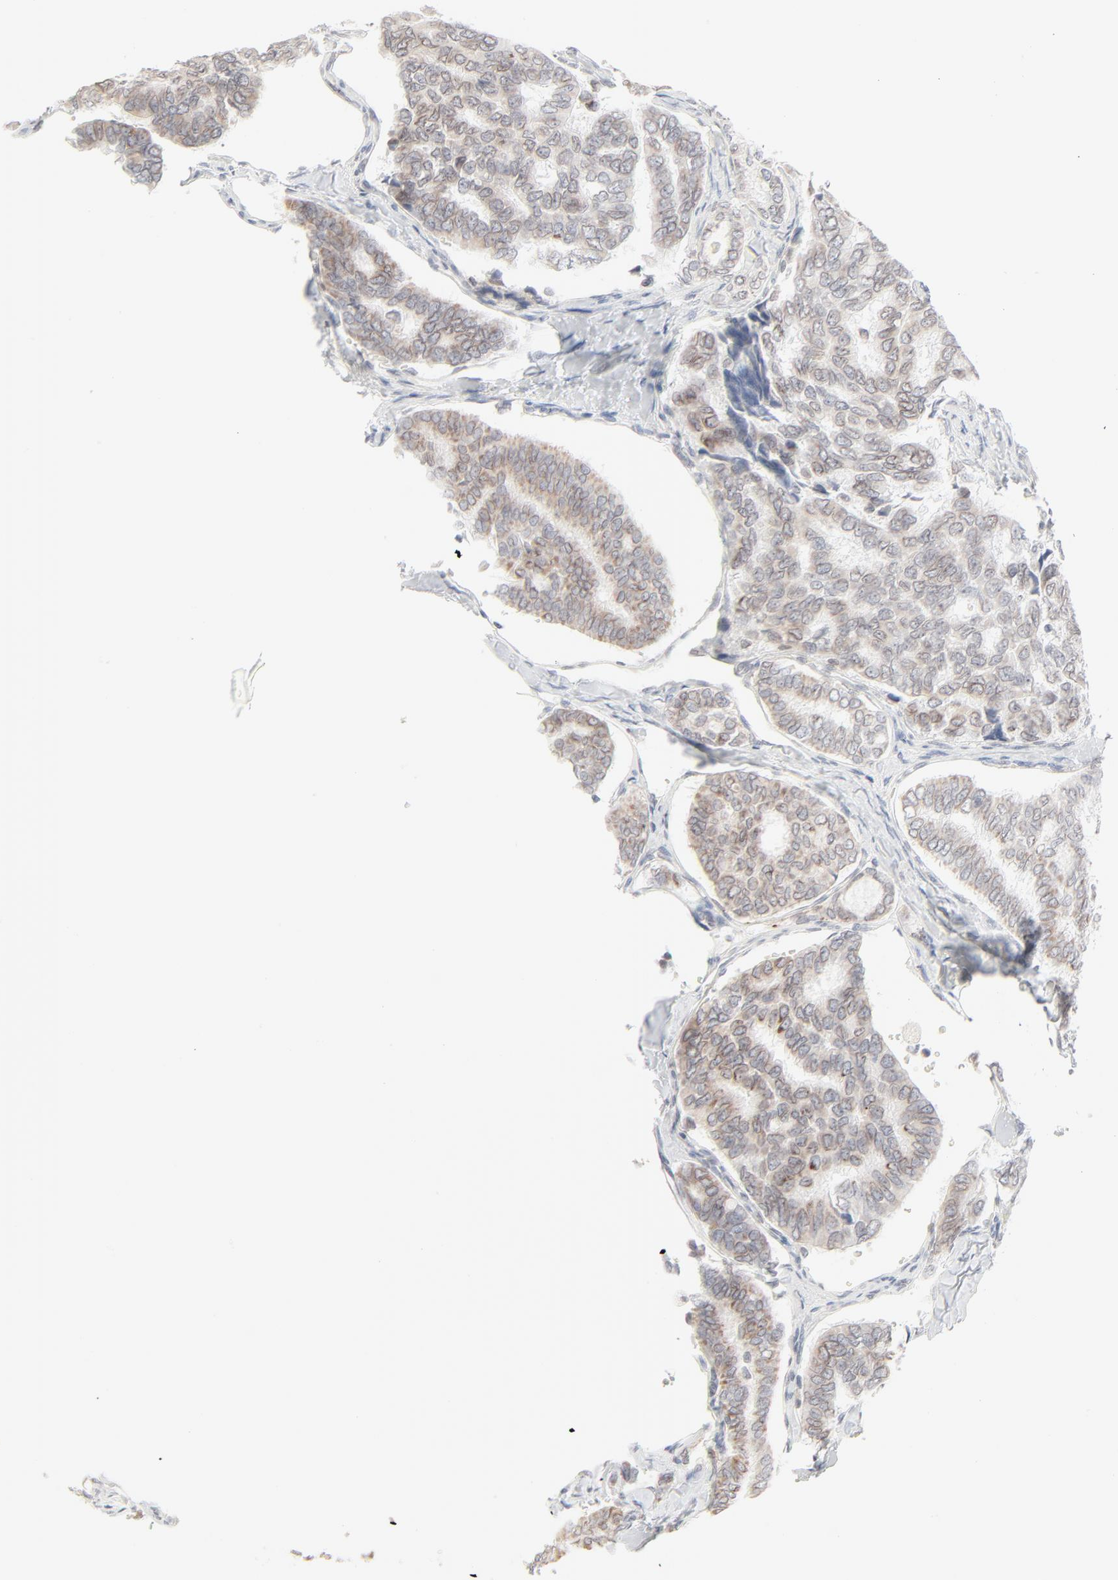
{"staining": {"intensity": "weak", "quantity": "<25%", "location": "cytoplasmic/membranous,nuclear"}, "tissue": "thyroid cancer", "cell_type": "Tumor cells", "image_type": "cancer", "snomed": [{"axis": "morphology", "description": "Papillary adenocarcinoma, NOS"}, {"axis": "topography", "description": "Thyroid gland"}], "caption": "Thyroid cancer stained for a protein using immunohistochemistry (IHC) exhibits no positivity tumor cells.", "gene": "MAD1L1", "patient": {"sex": "female", "age": 35}}